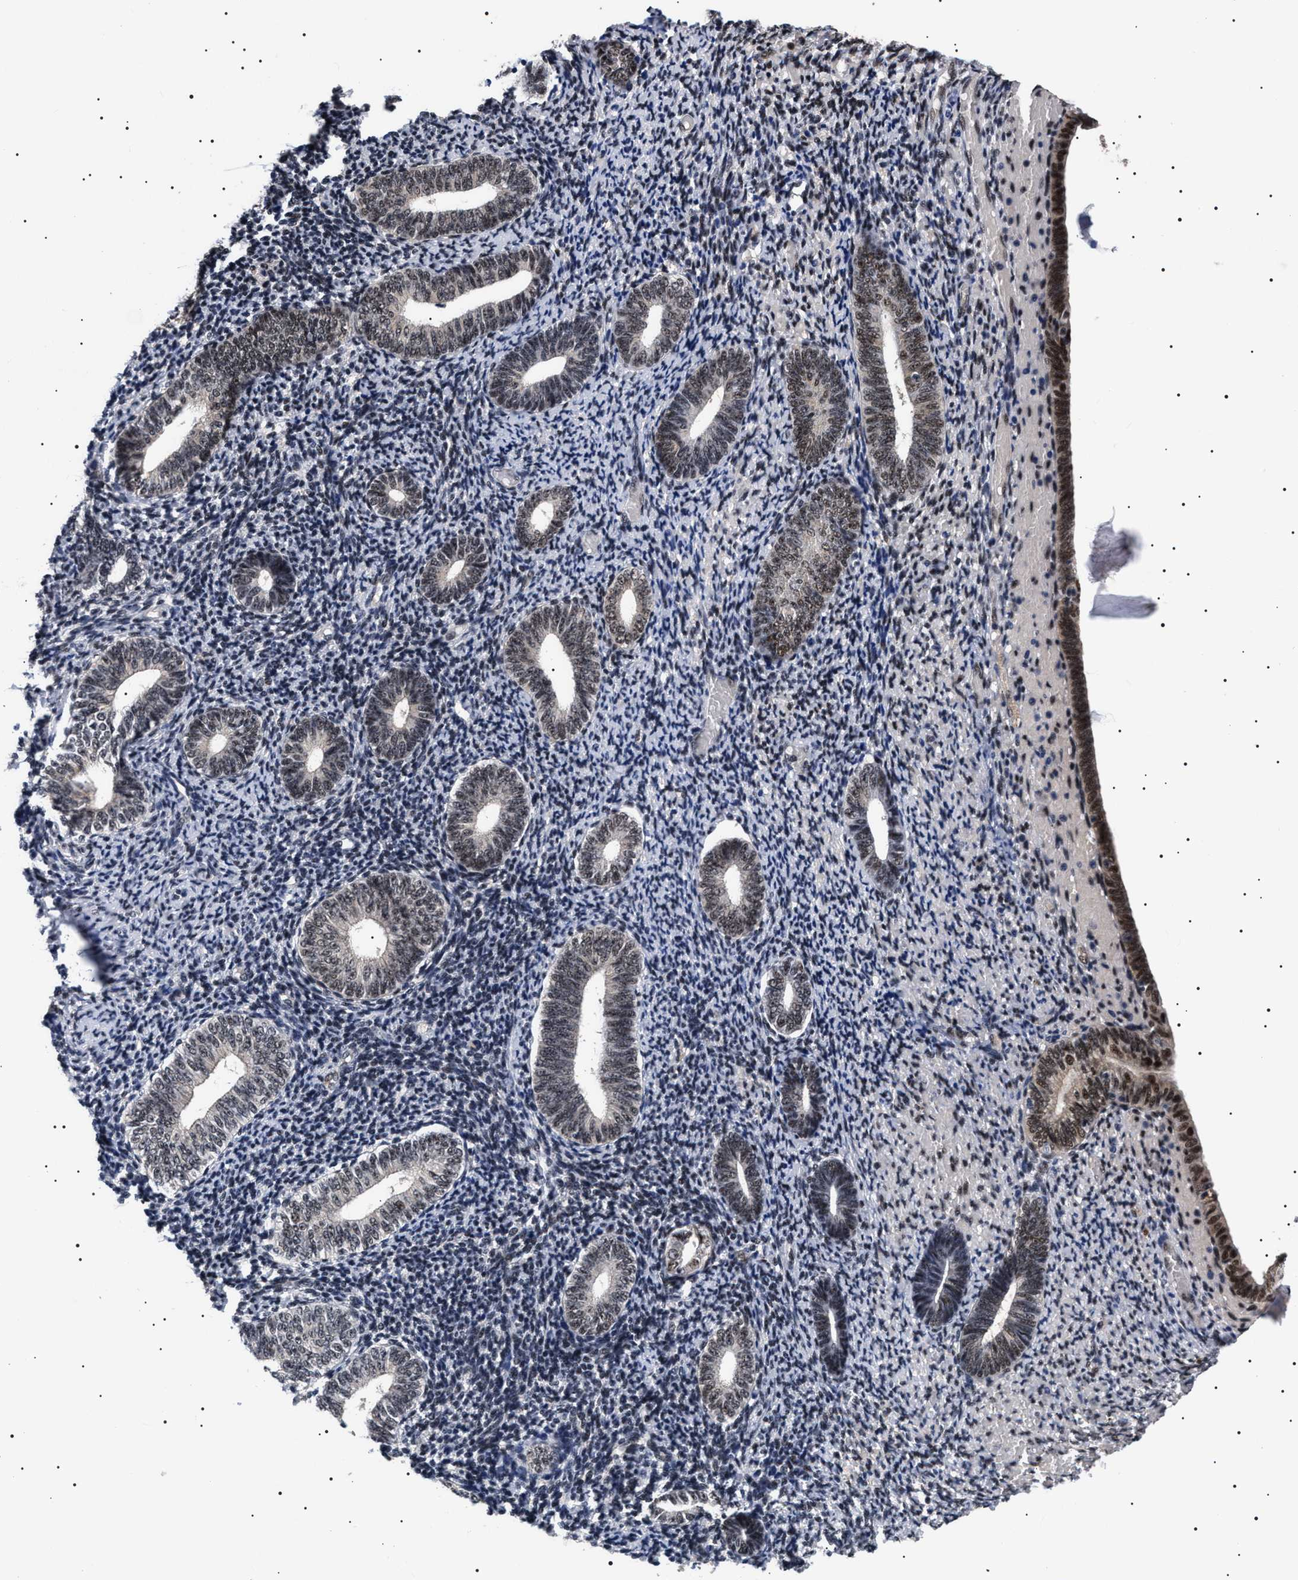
{"staining": {"intensity": "strong", "quantity": "25%-75%", "location": "nuclear"}, "tissue": "endometrium", "cell_type": "Cells in endometrial stroma", "image_type": "normal", "snomed": [{"axis": "morphology", "description": "Normal tissue, NOS"}, {"axis": "topography", "description": "Endometrium"}], "caption": "Brown immunohistochemical staining in normal human endometrium exhibits strong nuclear positivity in about 25%-75% of cells in endometrial stroma. (Brightfield microscopy of DAB IHC at high magnification).", "gene": "CAAP1", "patient": {"sex": "female", "age": 66}}